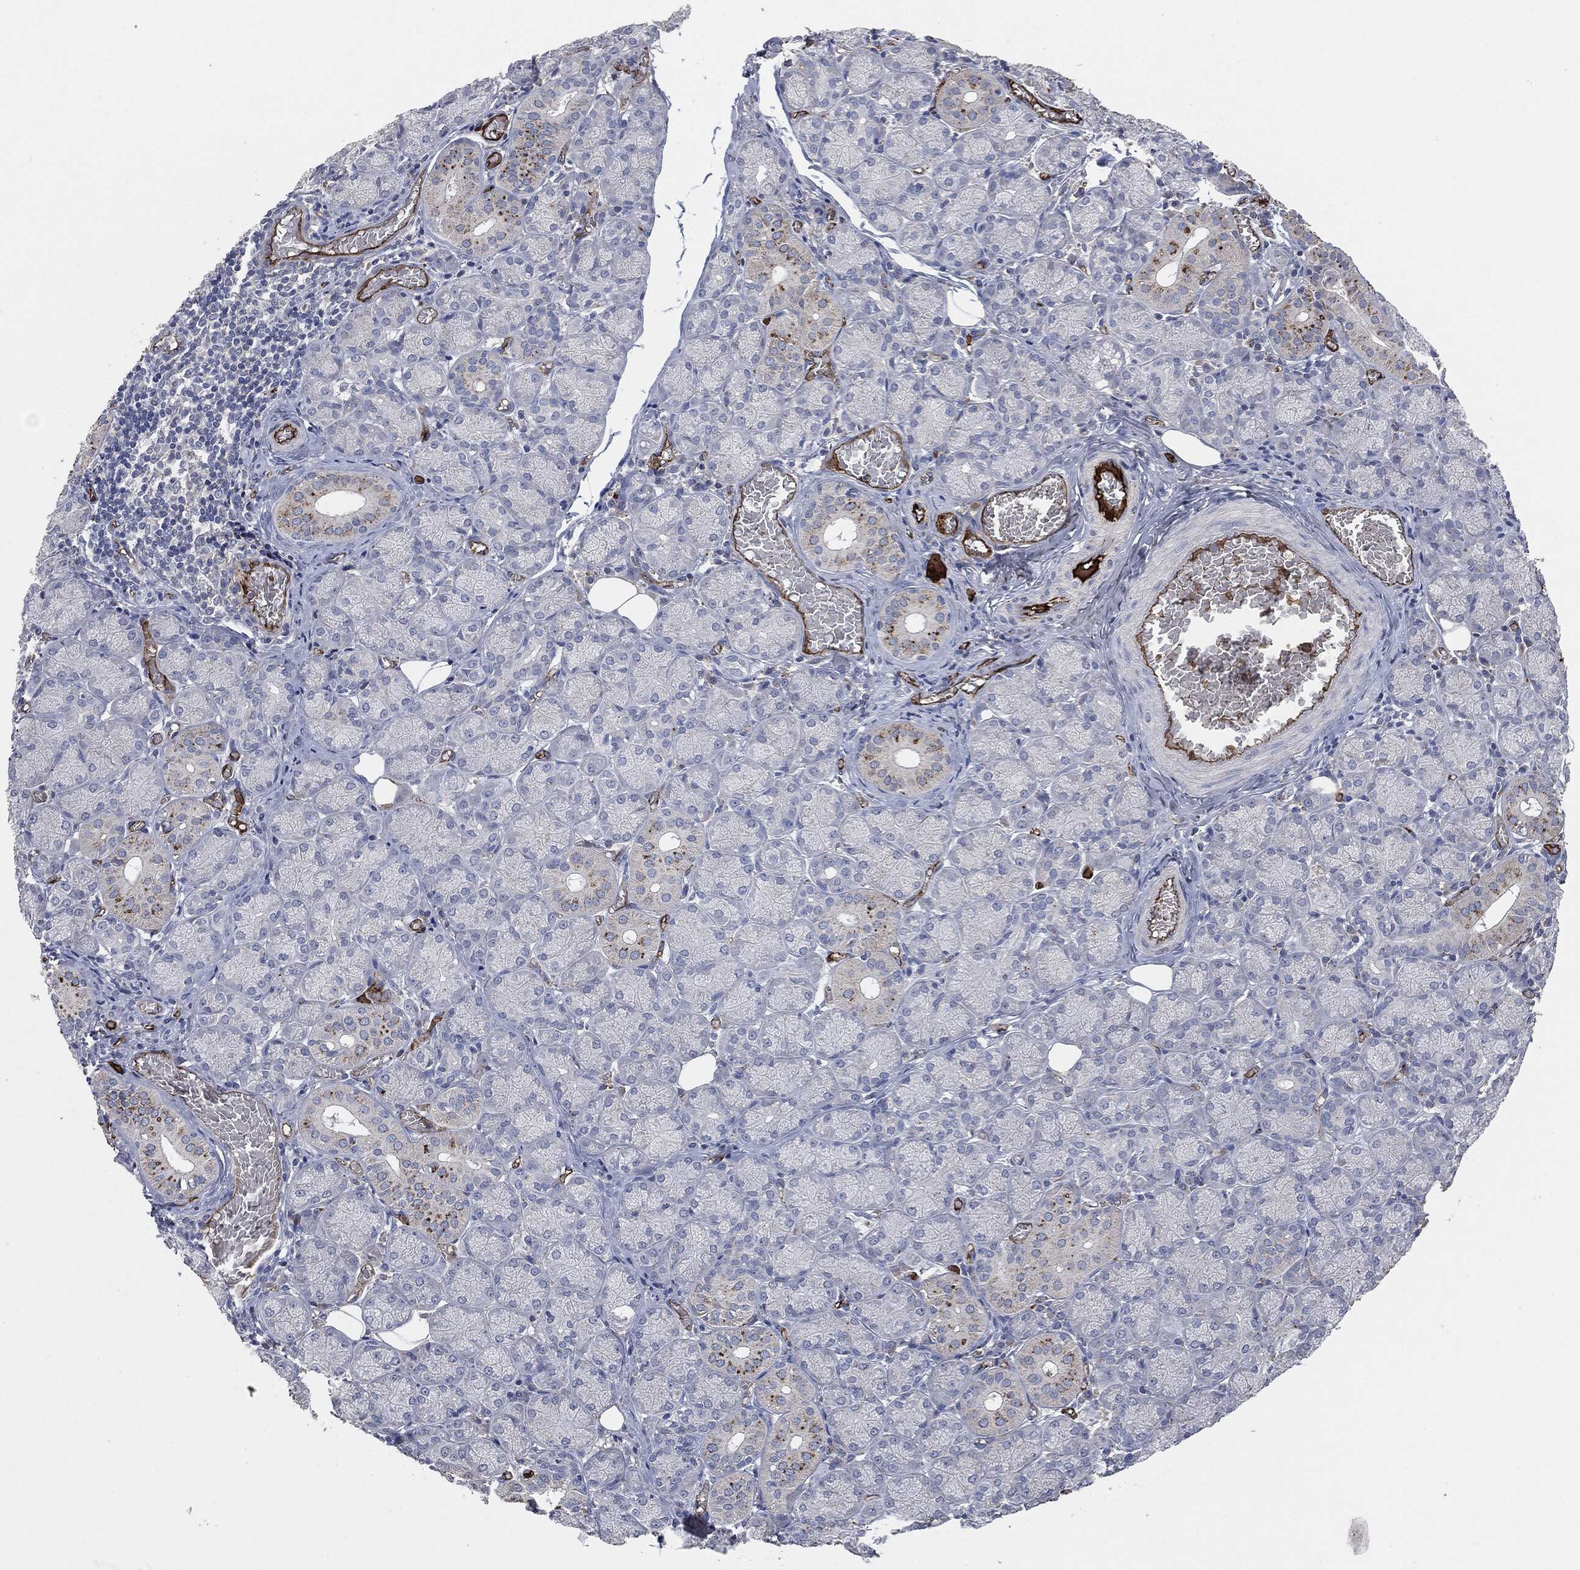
{"staining": {"intensity": "strong", "quantity": "<25%", "location": "cytoplasmic/membranous"}, "tissue": "salivary gland", "cell_type": "Glandular cells", "image_type": "normal", "snomed": [{"axis": "morphology", "description": "Normal tissue, NOS"}, {"axis": "topography", "description": "Salivary gland"}, {"axis": "topography", "description": "Peripheral nerve tissue"}], "caption": "Normal salivary gland exhibits strong cytoplasmic/membranous staining in about <25% of glandular cells, visualized by immunohistochemistry. (DAB (3,3'-diaminobenzidine) = brown stain, brightfield microscopy at high magnification).", "gene": "APOB", "patient": {"sex": "female", "age": 24}}